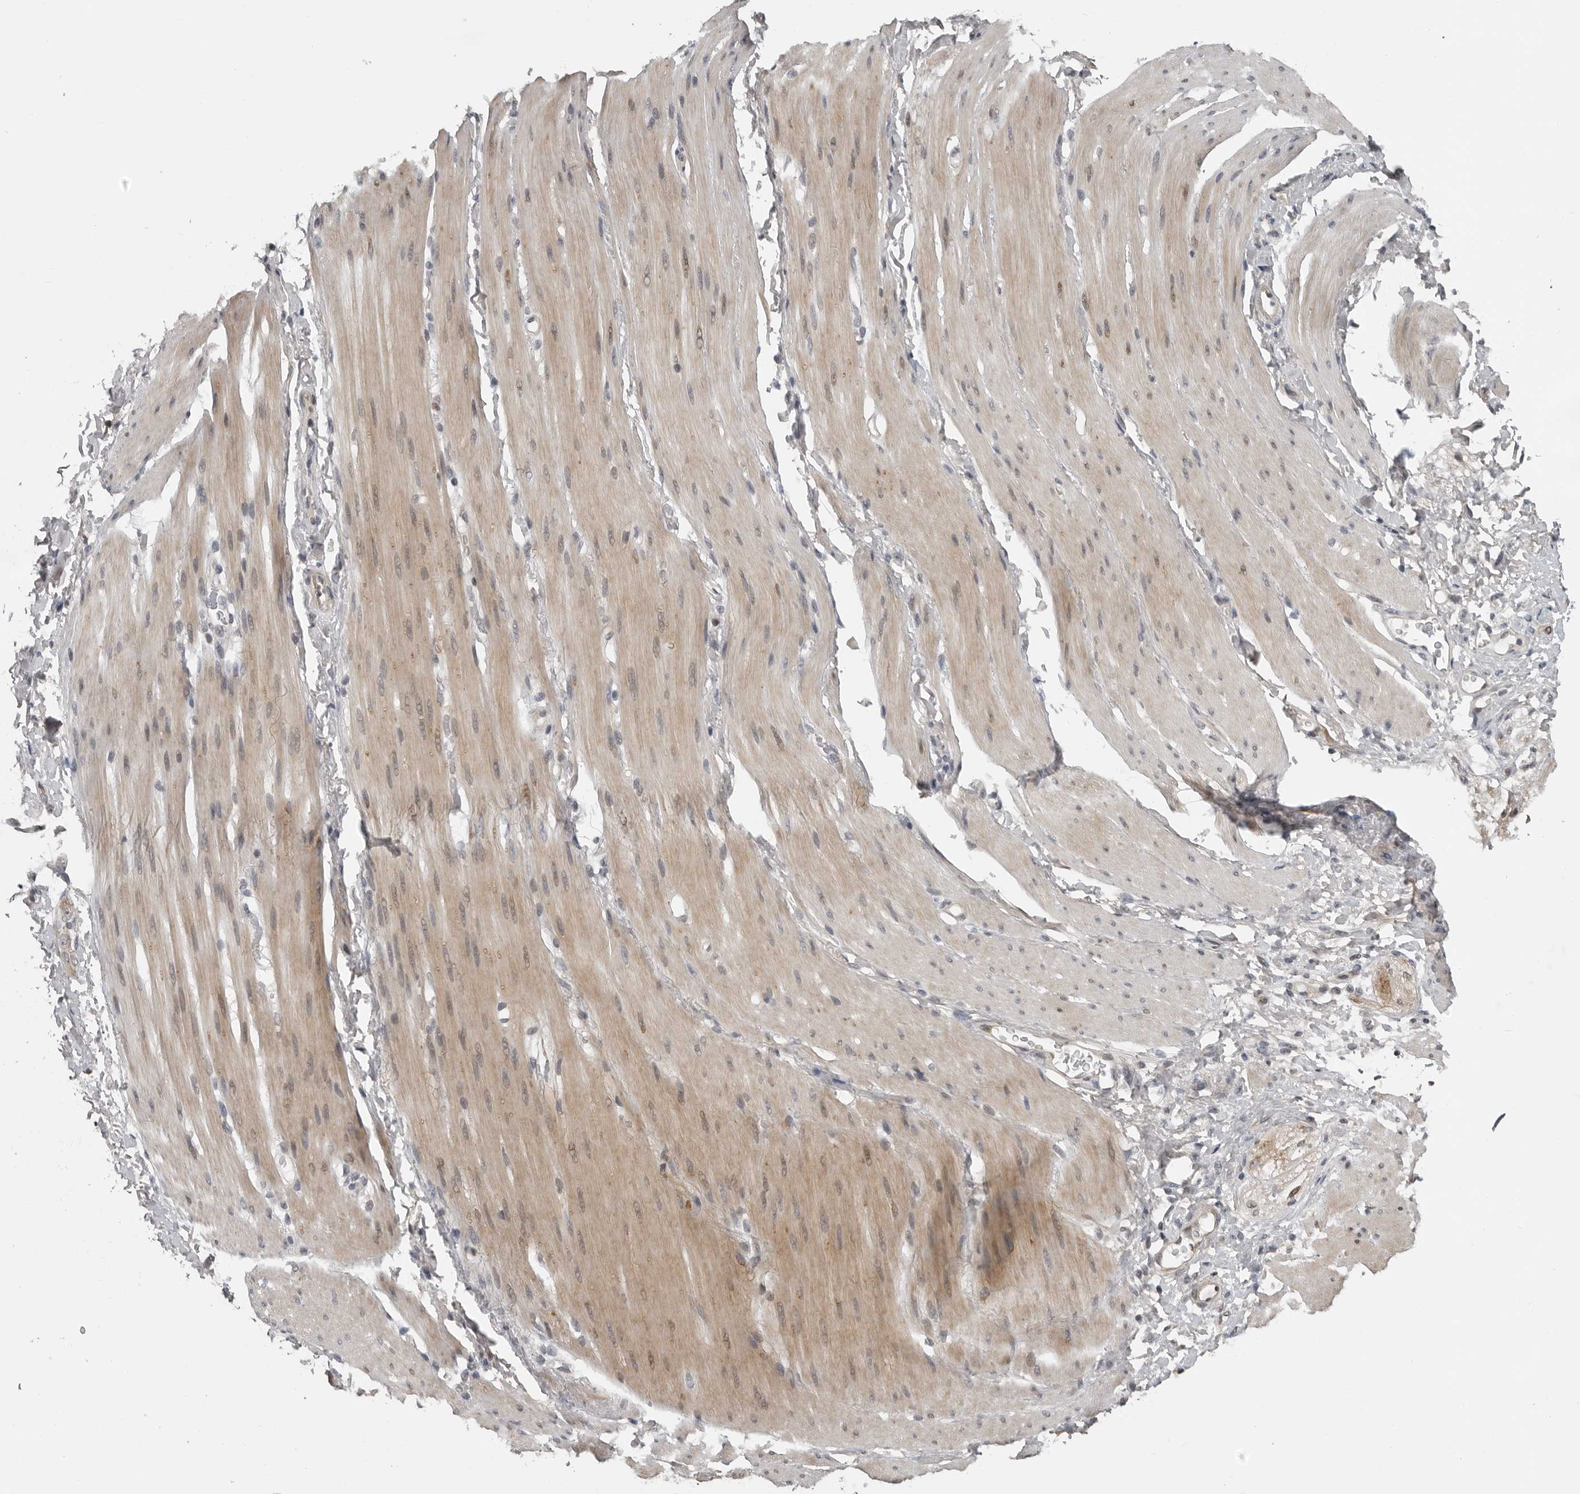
{"staining": {"intensity": "weak", "quantity": "25%-75%", "location": "cytoplasmic/membranous"}, "tissue": "smooth muscle", "cell_type": "Smooth muscle cells", "image_type": "normal", "snomed": [{"axis": "morphology", "description": "Normal tissue, NOS"}, {"axis": "topography", "description": "Smooth muscle"}, {"axis": "topography", "description": "Small intestine"}], "caption": "A high-resolution image shows IHC staining of benign smooth muscle, which displays weak cytoplasmic/membranous positivity in approximately 25%-75% of smooth muscle cells.", "gene": "PRRX2", "patient": {"sex": "female", "age": 84}}